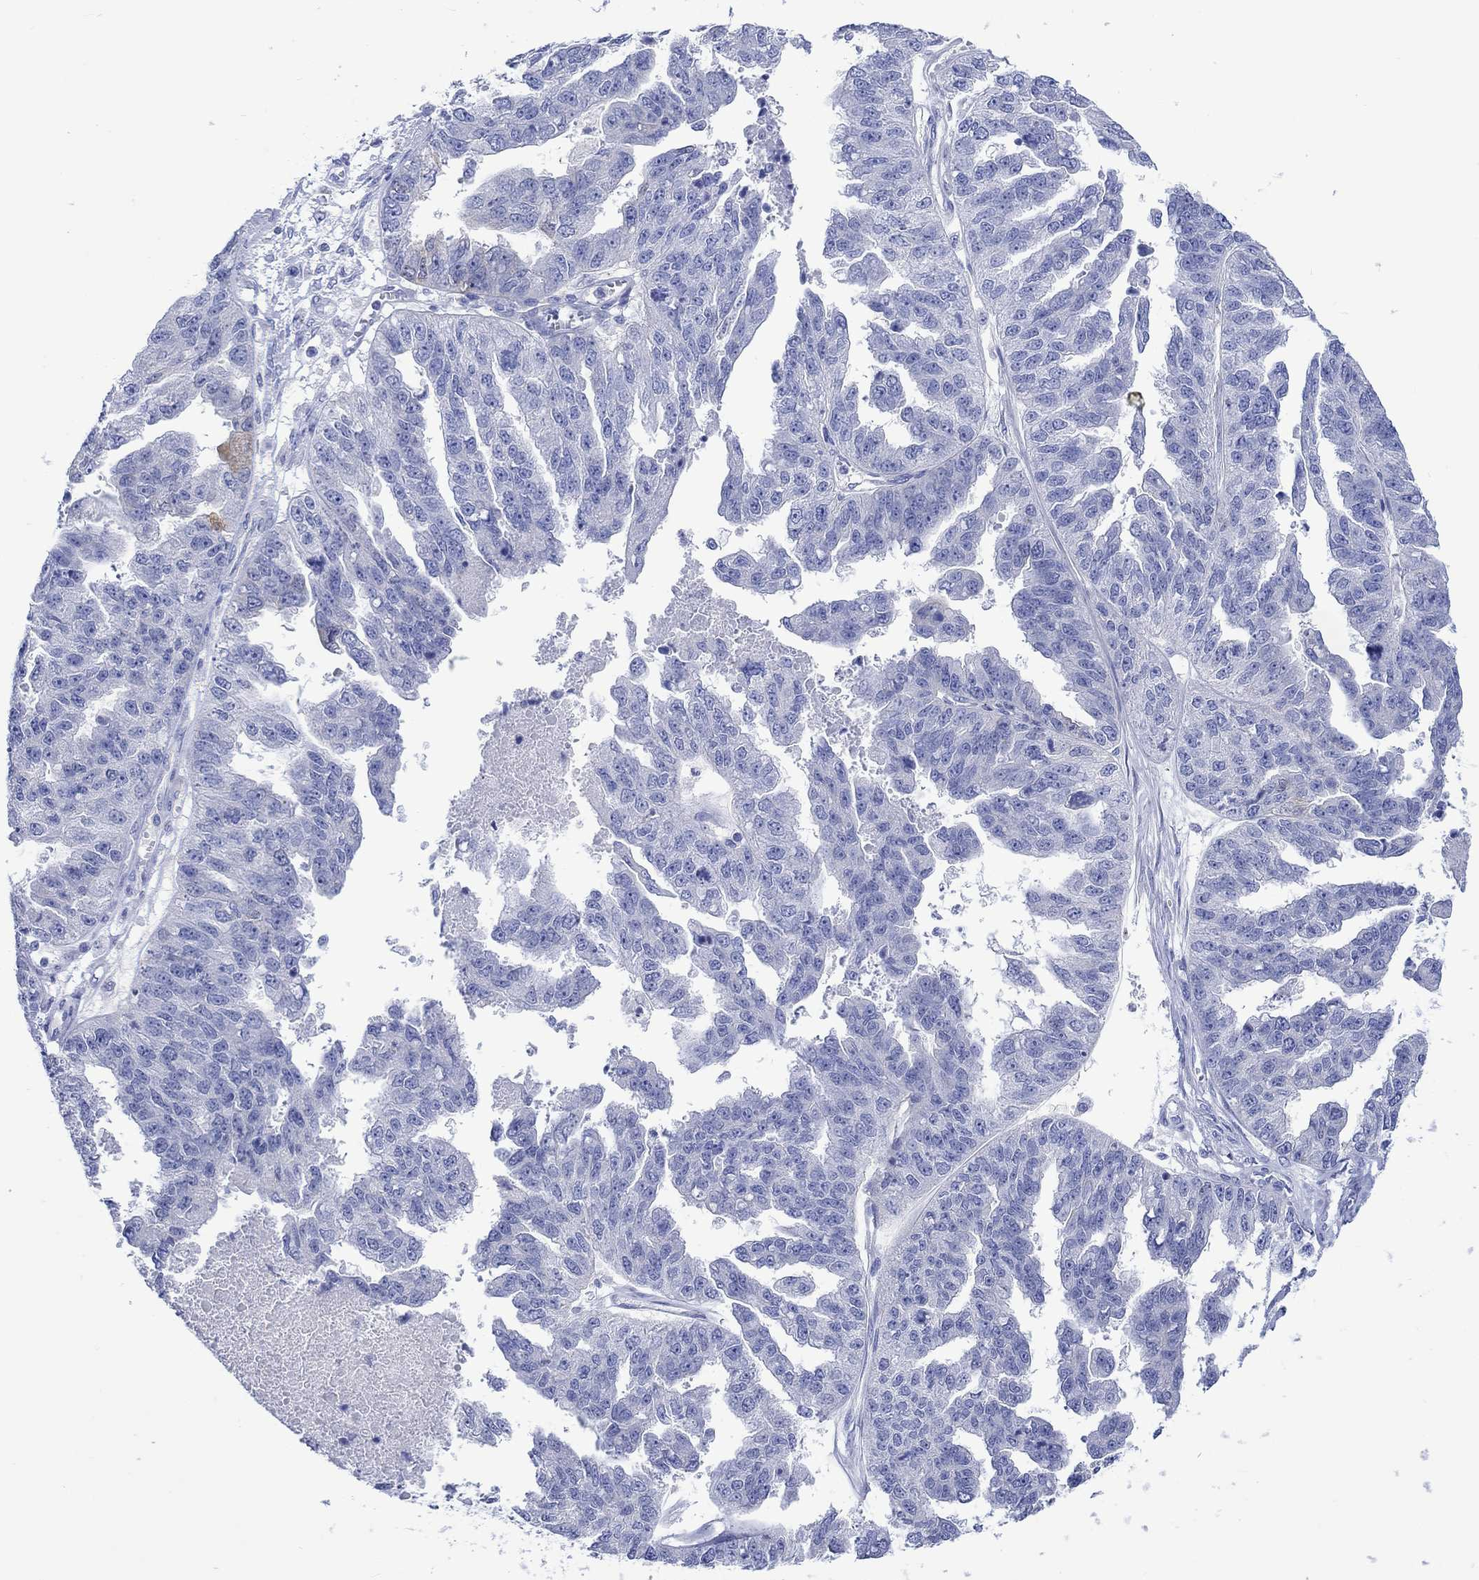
{"staining": {"intensity": "negative", "quantity": "none", "location": "none"}, "tissue": "ovarian cancer", "cell_type": "Tumor cells", "image_type": "cancer", "snomed": [{"axis": "morphology", "description": "Cystadenocarcinoma, serous, NOS"}, {"axis": "topography", "description": "Ovary"}], "caption": "Tumor cells show no significant positivity in ovarian cancer (serous cystadenocarcinoma).", "gene": "CPLX2", "patient": {"sex": "female", "age": 58}}